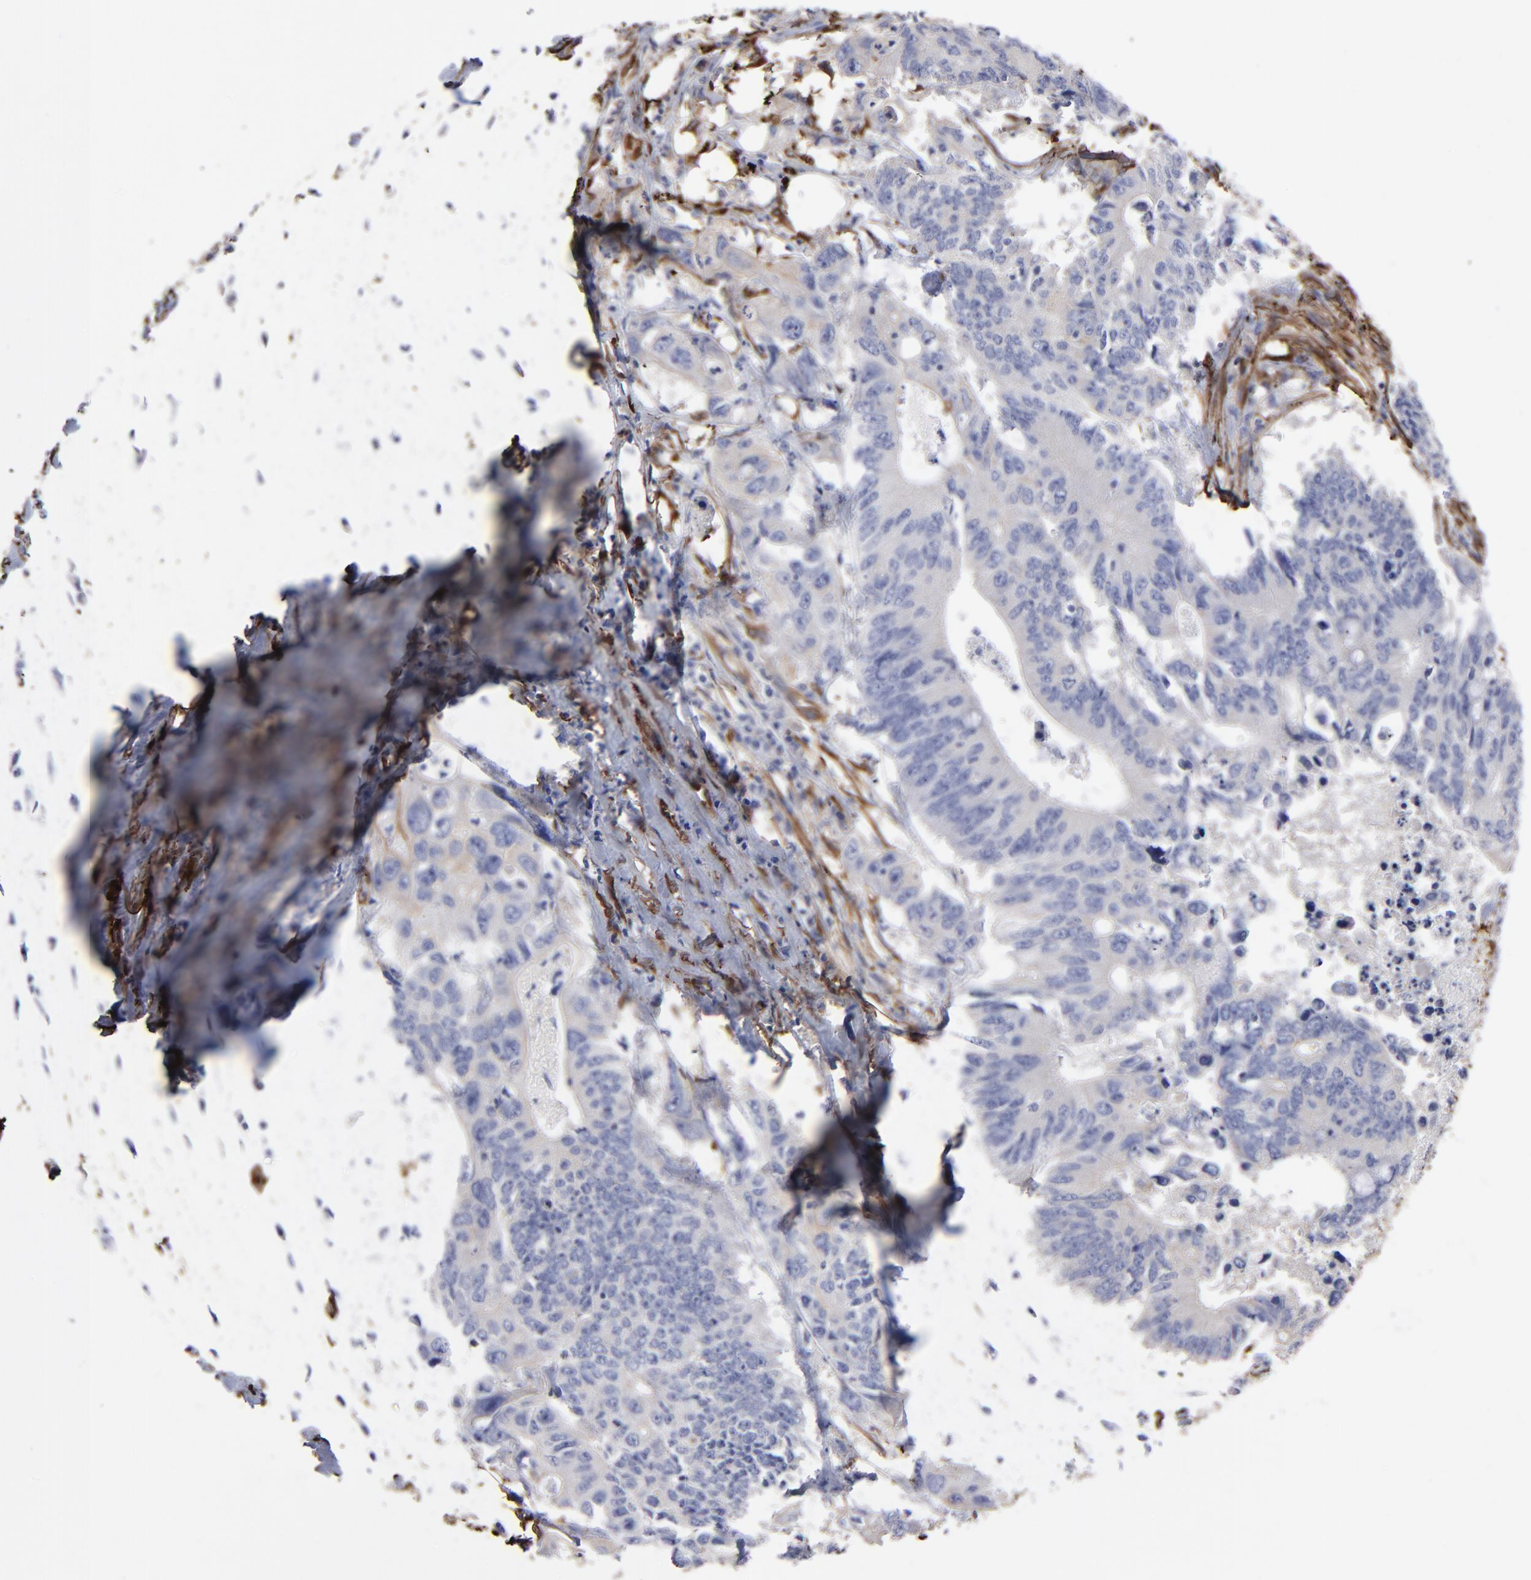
{"staining": {"intensity": "negative", "quantity": "none", "location": "none"}, "tissue": "colorectal cancer", "cell_type": "Tumor cells", "image_type": "cancer", "snomed": [{"axis": "morphology", "description": "Adenocarcinoma, NOS"}, {"axis": "topography", "description": "Colon"}], "caption": "Colorectal cancer stained for a protein using immunohistochemistry shows no positivity tumor cells.", "gene": "CILP", "patient": {"sex": "male", "age": 71}}